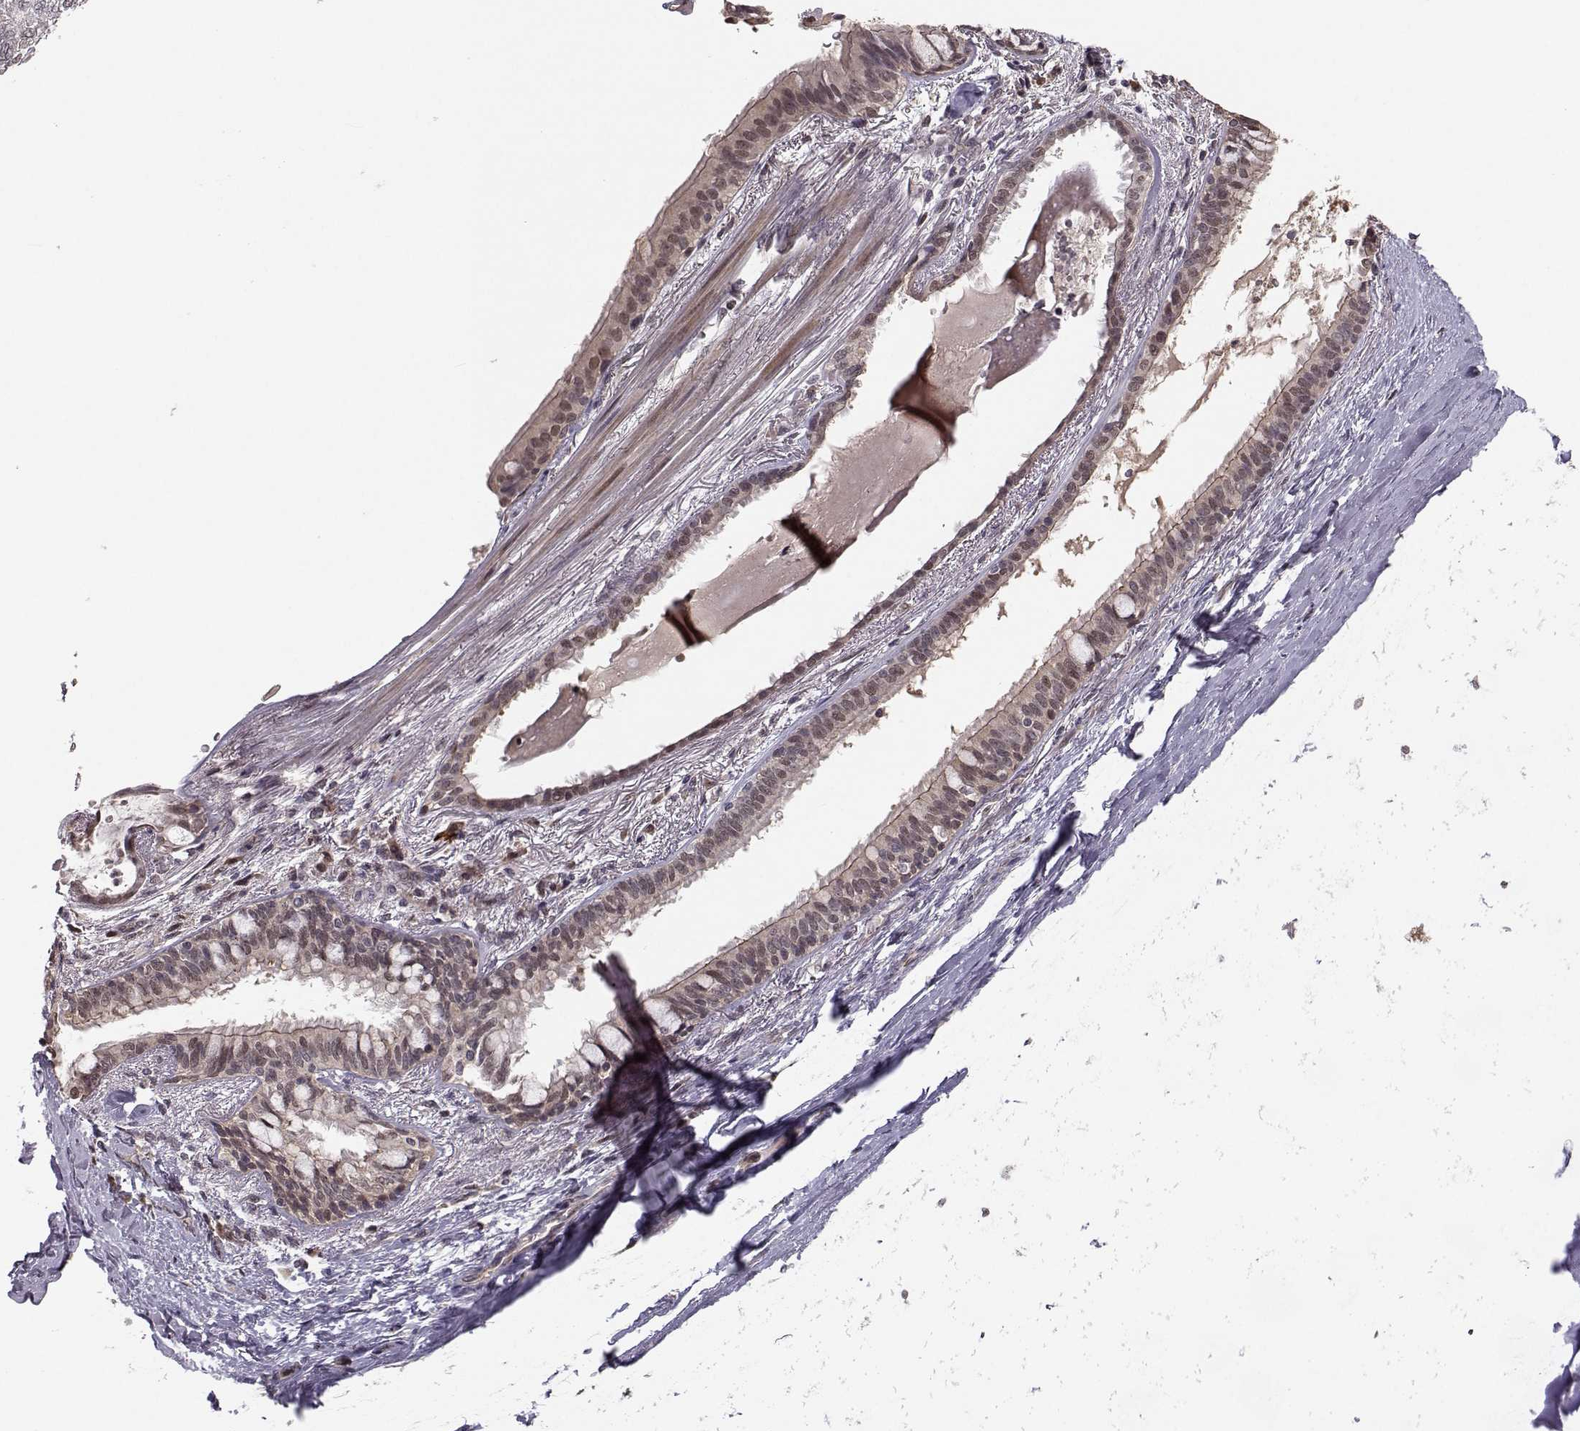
{"staining": {"intensity": "moderate", "quantity": ">75%", "location": "cytoplasmic/membranous"}, "tissue": "bronchus", "cell_type": "Respiratory epithelial cells", "image_type": "normal", "snomed": [{"axis": "morphology", "description": "Normal tissue, NOS"}, {"axis": "morphology", "description": "Squamous cell carcinoma, NOS"}, {"axis": "topography", "description": "Bronchus"}, {"axis": "topography", "description": "Lung"}], "caption": "DAB immunohistochemical staining of benign human bronchus exhibits moderate cytoplasmic/membranous protein staining in approximately >75% of respiratory epithelial cells. The staining was performed using DAB to visualize the protein expression in brown, while the nuclei were stained in blue with hematoxylin (Magnification: 20x).", "gene": "PLEKHG3", "patient": {"sex": "male", "age": 69}}